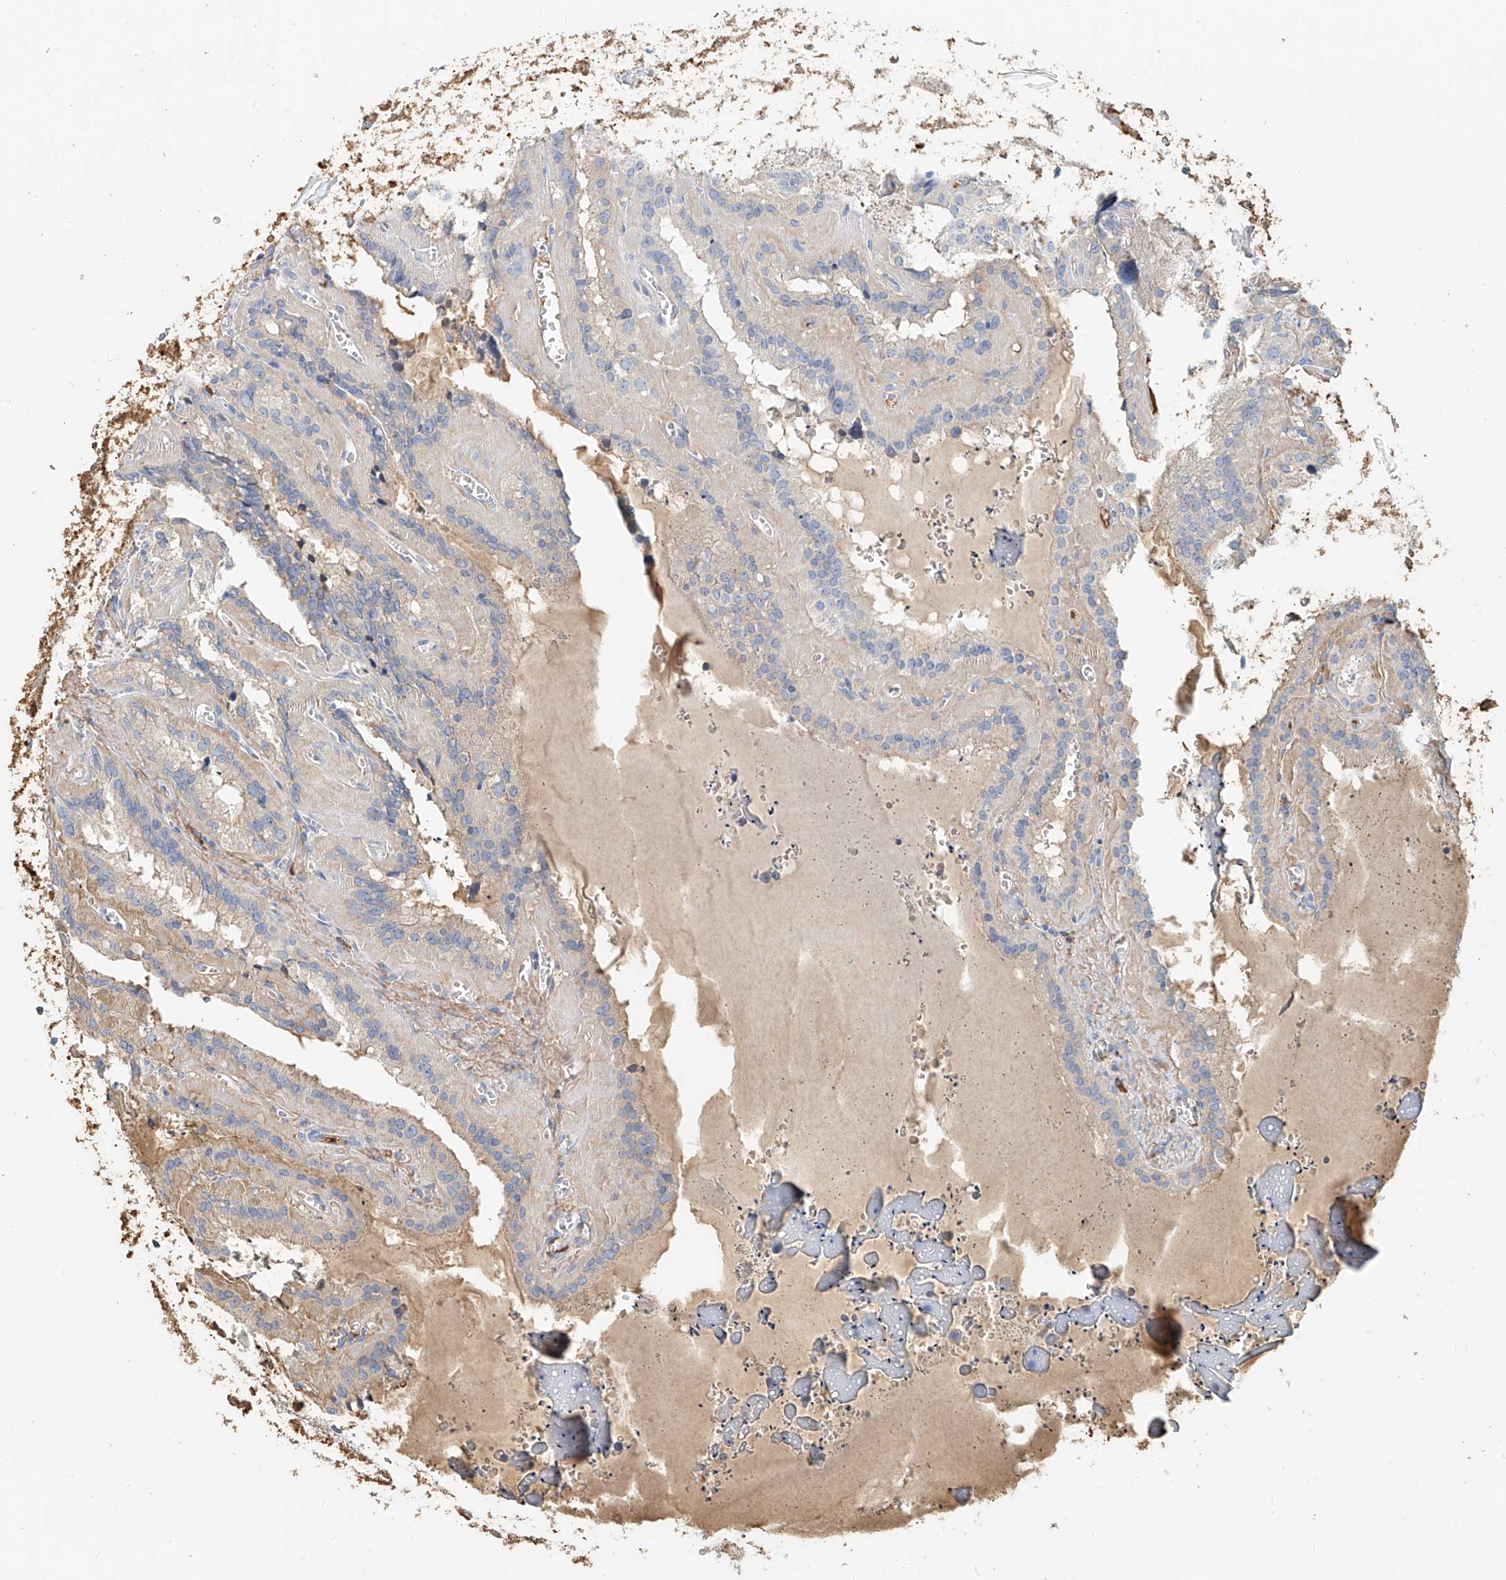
{"staining": {"intensity": "weak", "quantity": "<25%", "location": "cytoplasmic/membranous"}, "tissue": "seminal vesicle", "cell_type": "Glandular cells", "image_type": "normal", "snomed": [{"axis": "morphology", "description": "Normal tissue, NOS"}, {"axis": "topography", "description": "Prostate"}, {"axis": "topography", "description": "Seminal veicle"}], "caption": "The photomicrograph shows no significant staining in glandular cells of seminal vesicle. (Brightfield microscopy of DAB (3,3'-diaminobenzidine) immunohistochemistry at high magnification).", "gene": "ZFP30", "patient": {"sex": "male", "age": 59}}